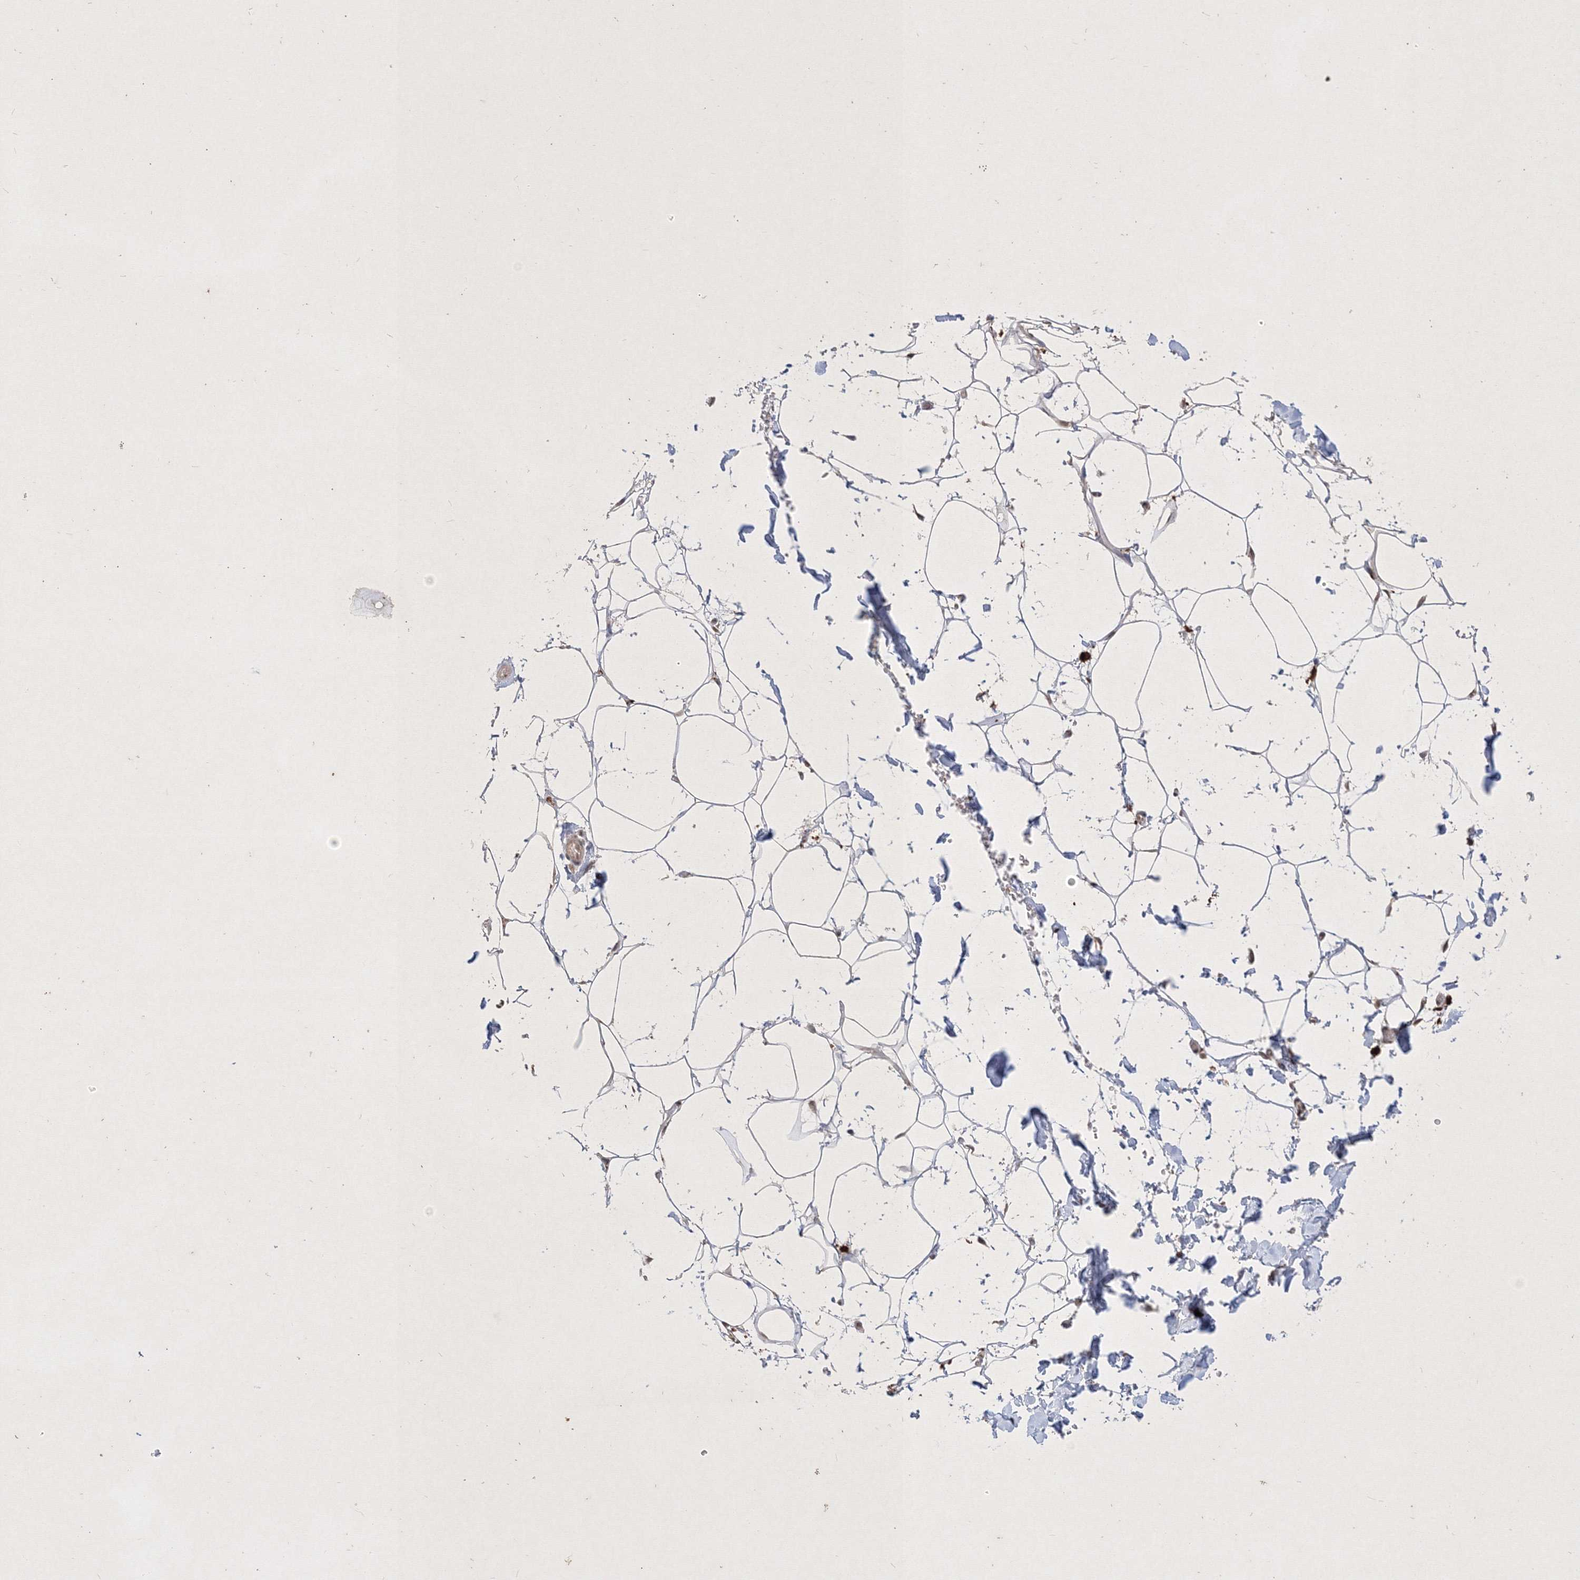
{"staining": {"intensity": "negative", "quantity": "none", "location": "none"}, "tissue": "adipose tissue", "cell_type": "Adipocytes", "image_type": "normal", "snomed": [{"axis": "morphology", "description": "Normal tissue, NOS"}, {"axis": "topography", "description": "Breast"}], "caption": "High magnification brightfield microscopy of normal adipose tissue stained with DAB (3,3'-diaminobenzidine) (brown) and counterstained with hematoxylin (blue): adipocytes show no significant positivity. (Stains: DAB immunohistochemistry (IHC) with hematoxylin counter stain, Microscopy: brightfield microscopy at high magnification).", "gene": "TAB1", "patient": {"sex": "female", "age": 26}}